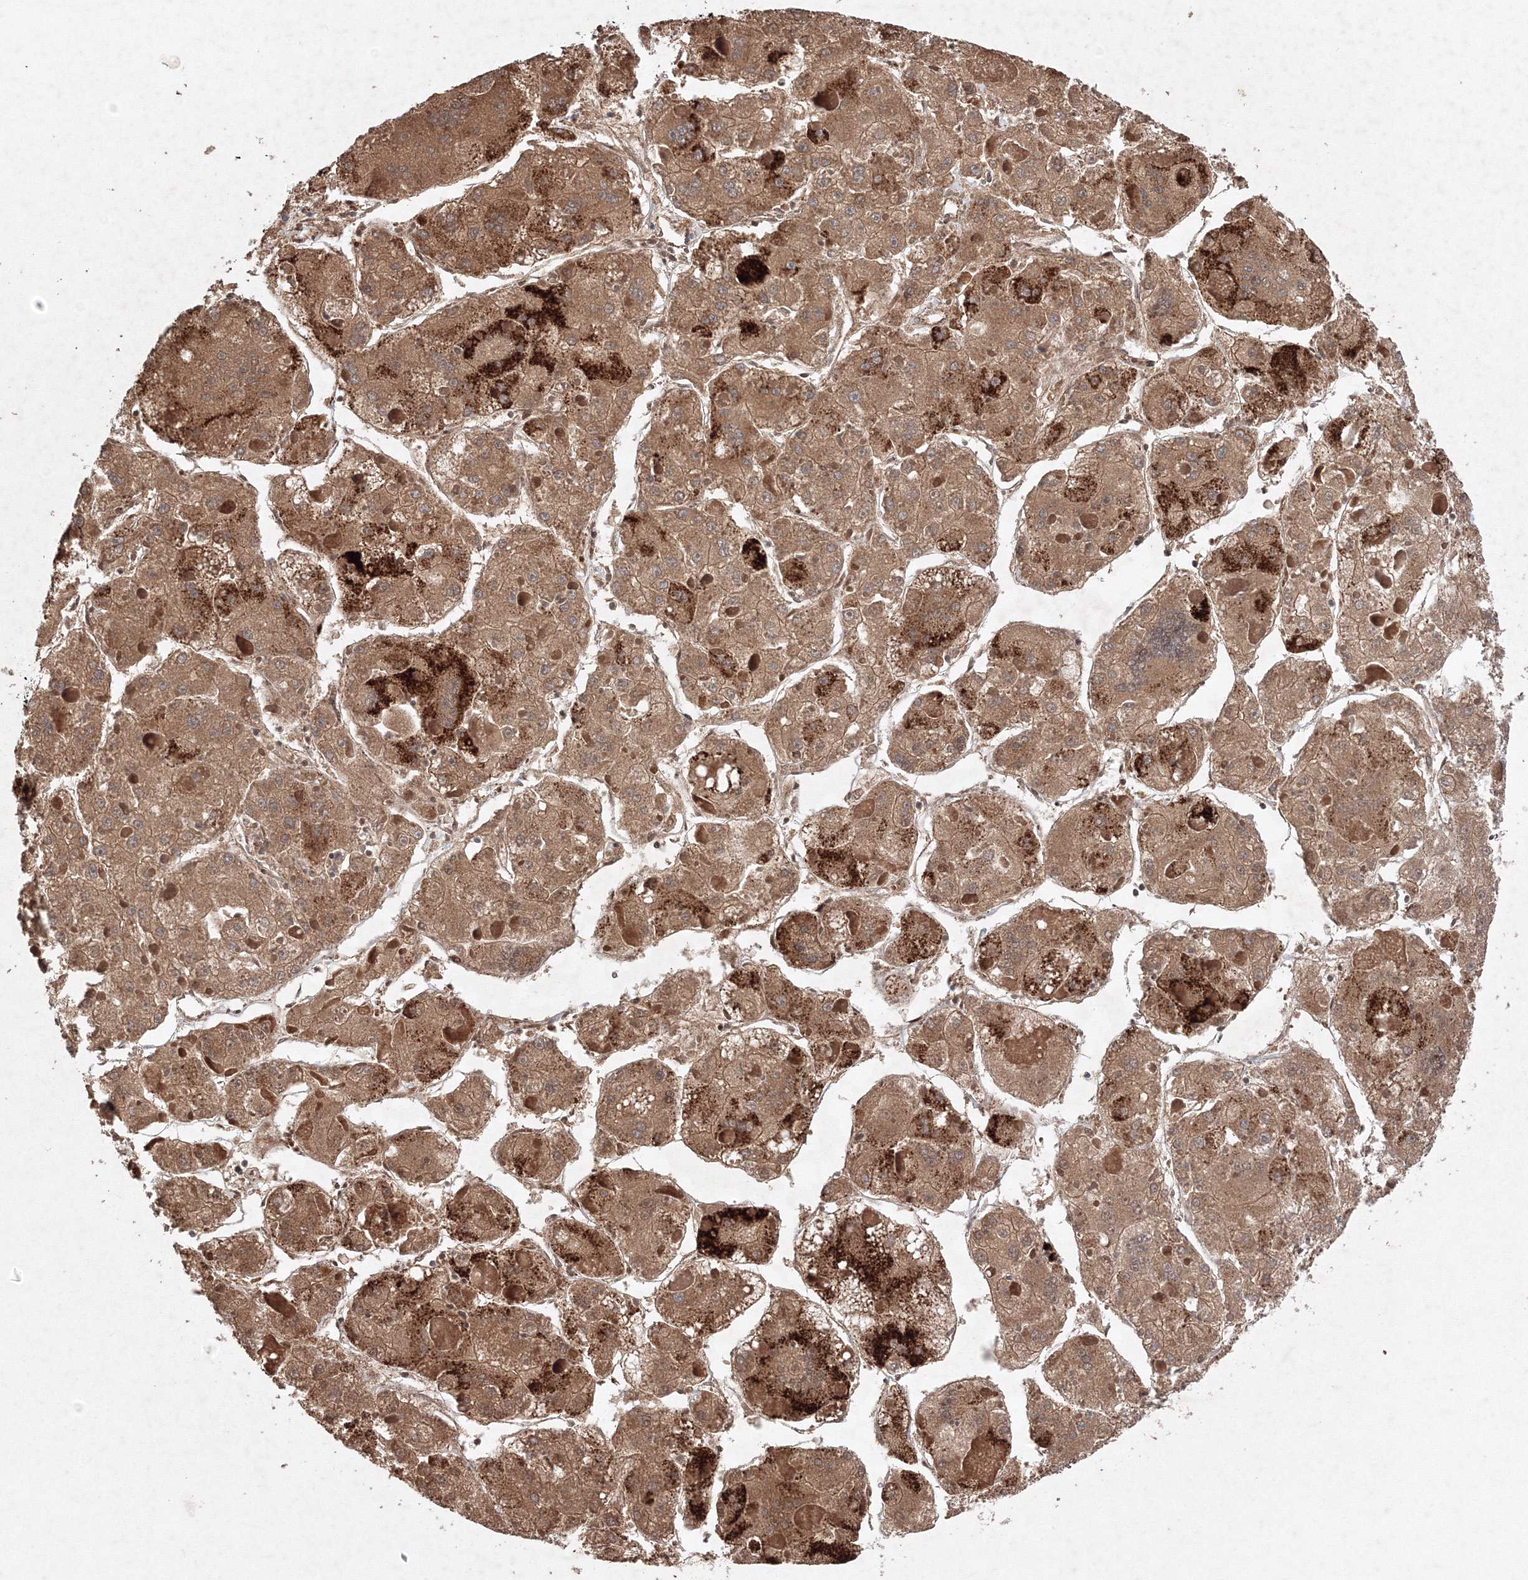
{"staining": {"intensity": "moderate", "quantity": ">75%", "location": "cytoplasmic/membranous"}, "tissue": "liver cancer", "cell_type": "Tumor cells", "image_type": "cancer", "snomed": [{"axis": "morphology", "description": "Carcinoma, Hepatocellular, NOS"}, {"axis": "topography", "description": "Liver"}], "caption": "Protein positivity by IHC displays moderate cytoplasmic/membranous staining in about >75% of tumor cells in liver cancer (hepatocellular carcinoma). (Stains: DAB in brown, nuclei in blue, Microscopy: brightfield microscopy at high magnification).", "gene": "WDR49", "patient": {"sex": "female", "age": 73}}